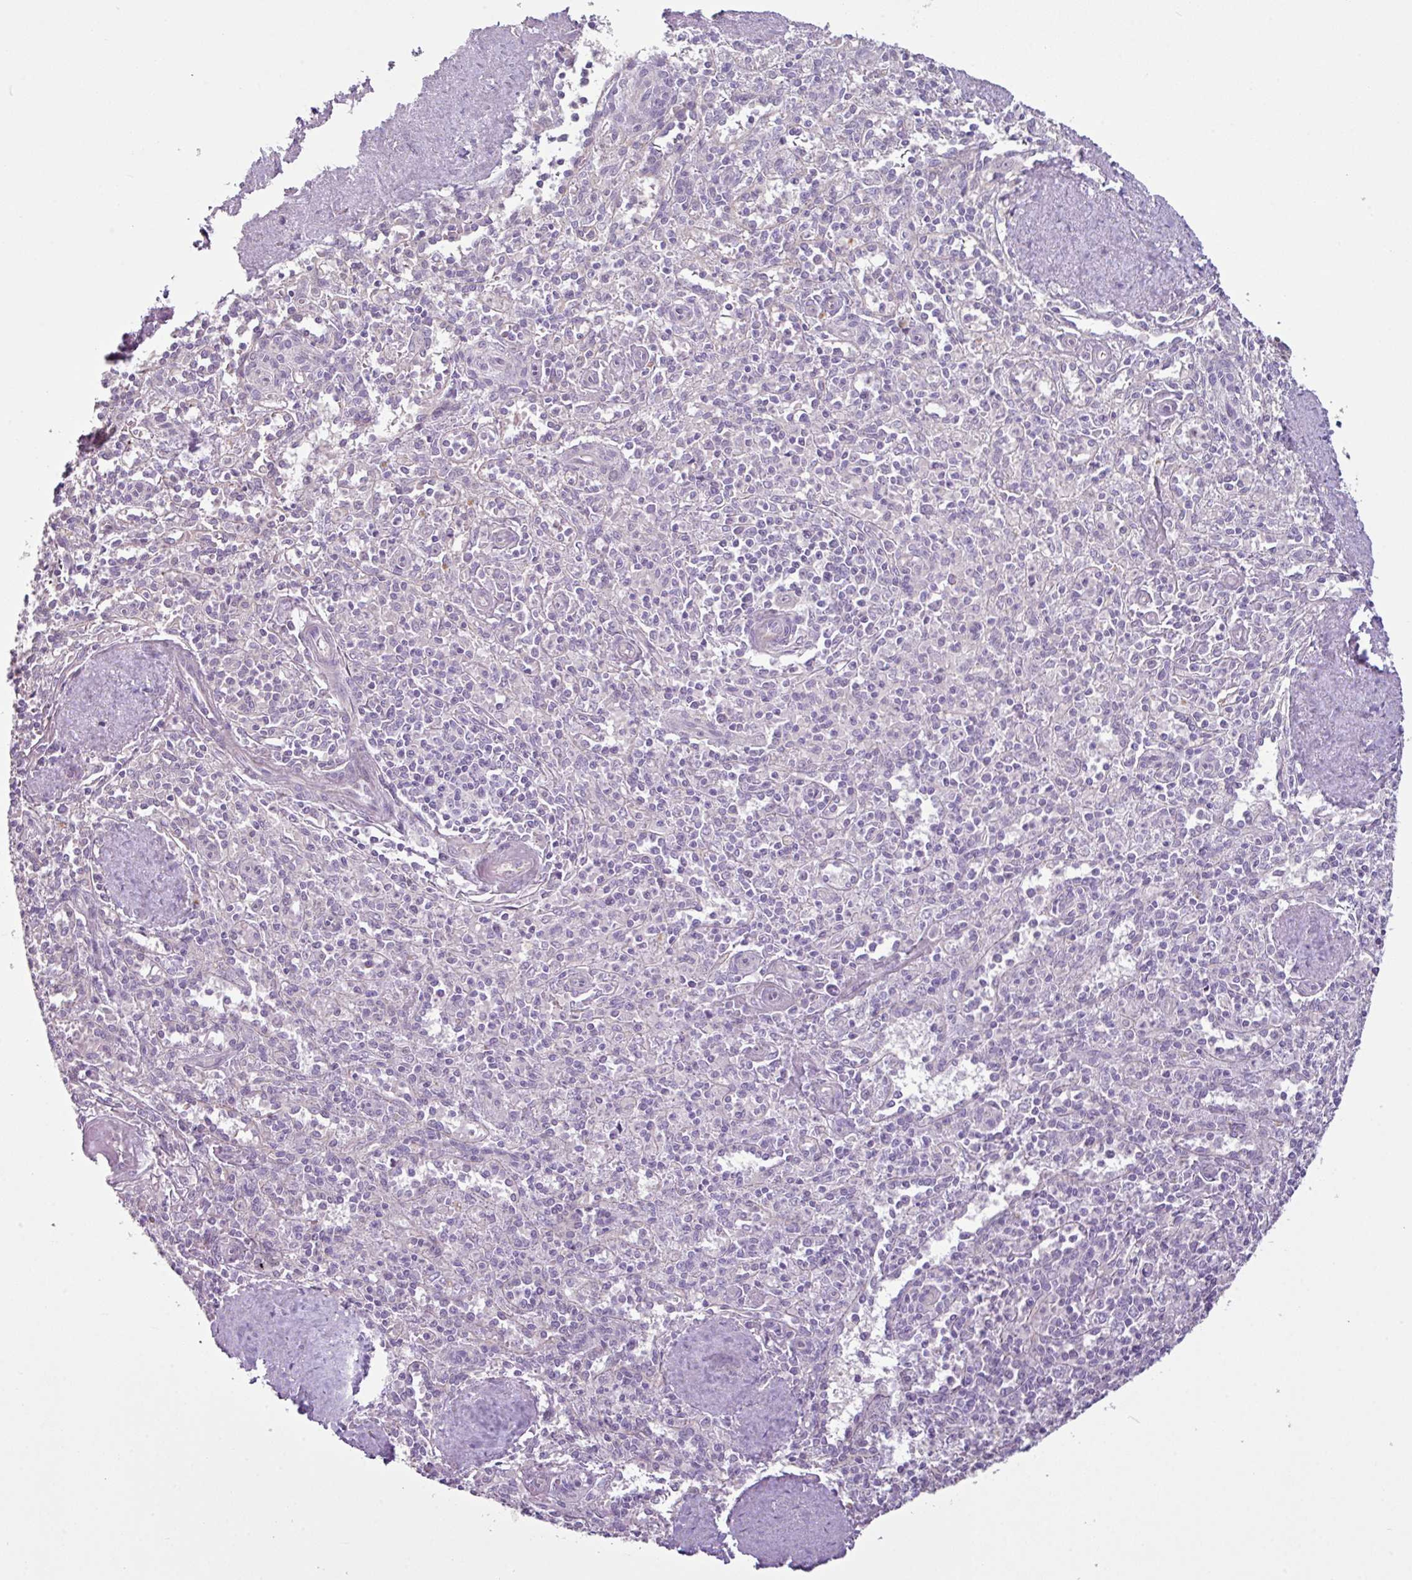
{"staining": {"intensity": "negative", "quantity": "none", "location": "none"}, "tissue": "spleen", "cell_type": "Cells in red pulp", "image_type": "normal", "snomed": [{"axis": "morphology", "description": "Normal tissue, NOS"}, {"axis": "topography", "description": "Spleen"}], "caption": "Immunohistochemical staining of benign human spleen reveals no significant expression in cells in red pulp. (Immunohistochemistry (ihc), brightfield microscopy, high magnification).", "gene": "TTLL12", "patient": {"sex": "female", "age": 70}}